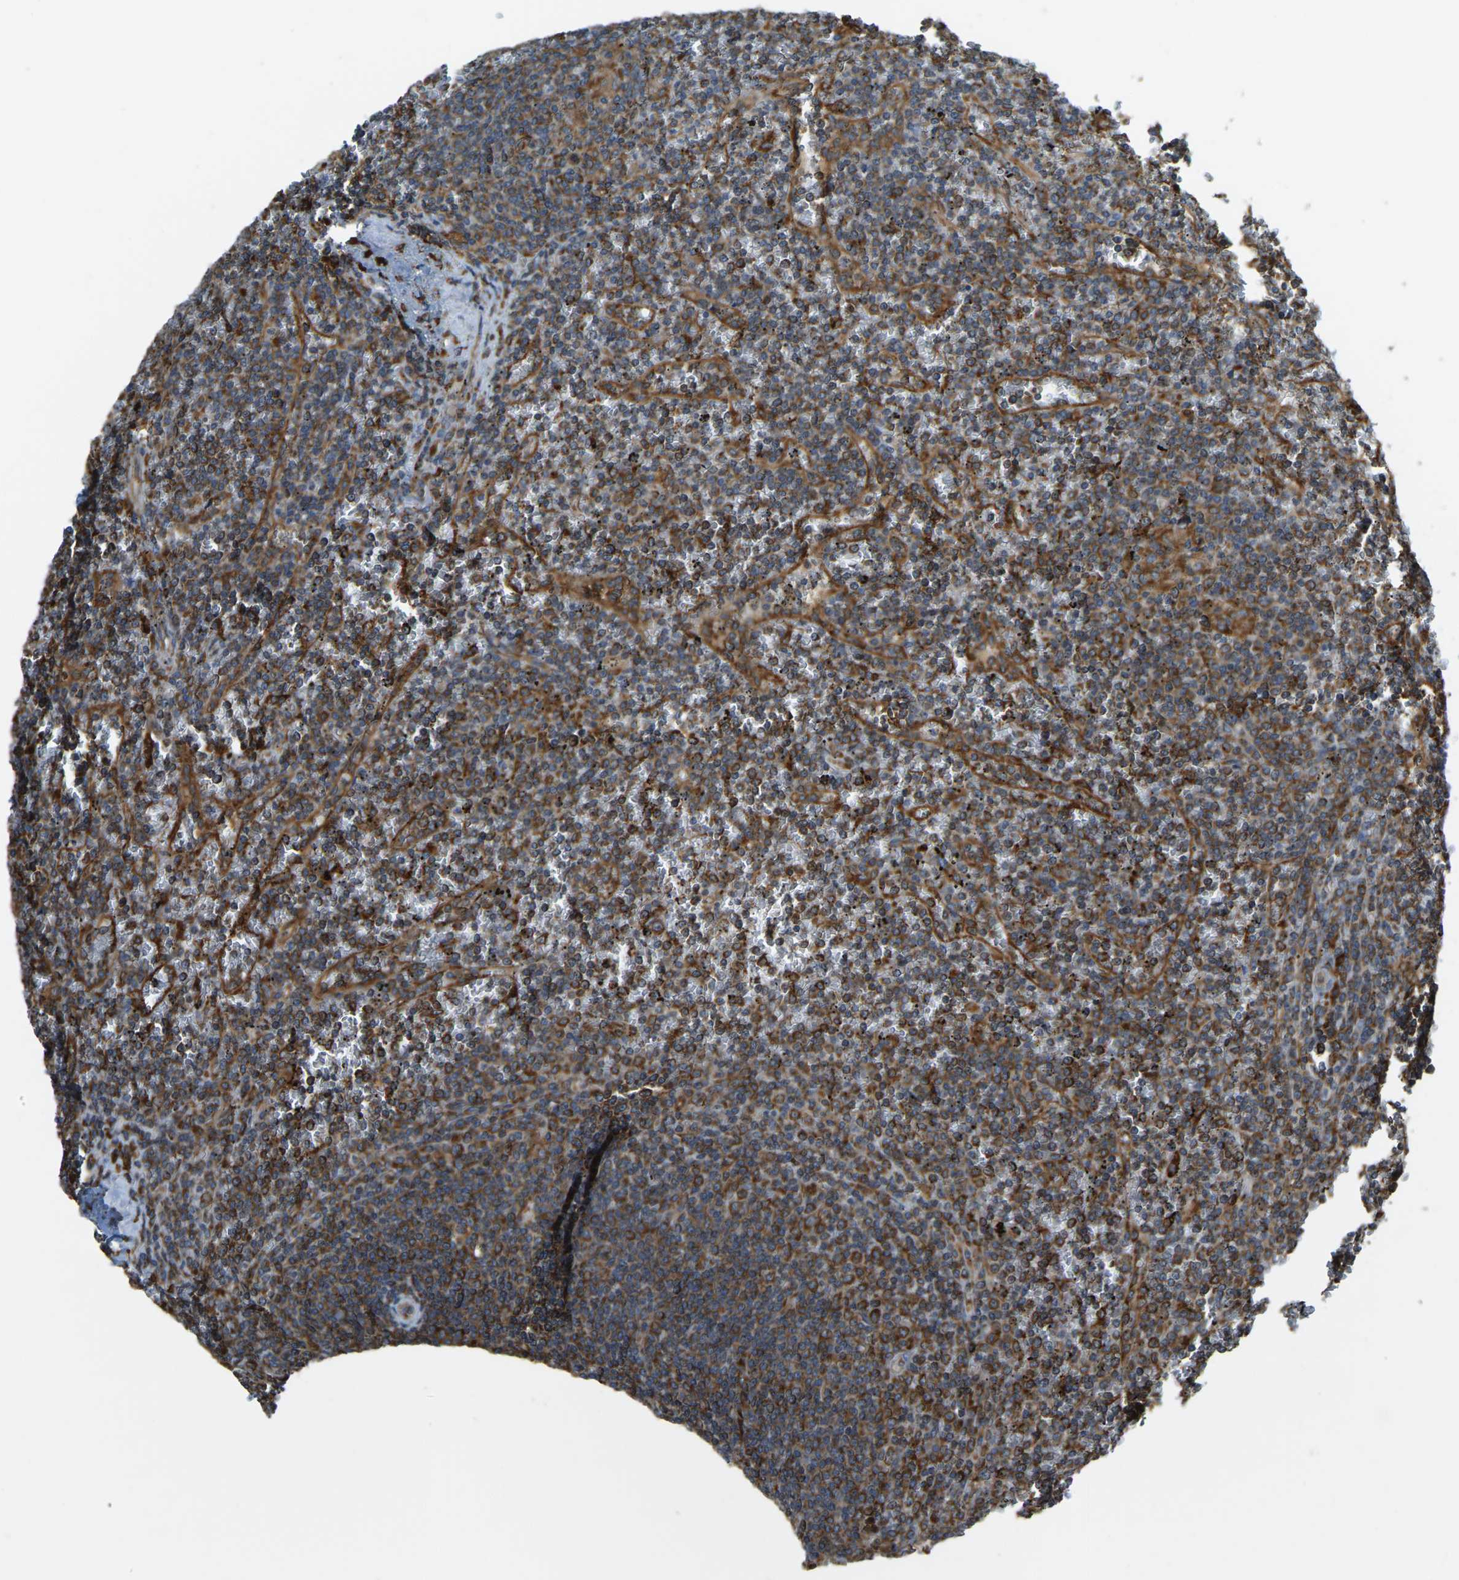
{"staining": {"intensity": "strong", "quantity": "25%-75%", "location": "cytoplasmic/membranous"}, "tissue": "lymphoma", "cell_type": "Tumor cells", "image_type": "cancer", "snomed": [{"axis": "morphology", "description": "Malignant lymphoma, non-Hodgkin's type, Low grade"}, {"axis": "topography", "description": "Spleen"}], "caption": "Immunohistochemical staining of low-grade malignant lymphoma, non-Hodgkin's type displays high levels of strong cytoplasmic/membranous staining in about 25%-75% of tumor cells. The protein is stained brown, and the nuclei are stained in blue (DAB IHC with brightfield microscopy, high magnification).", "gene": "RNF115", "patient": {"sex": "female", "age": 19}}